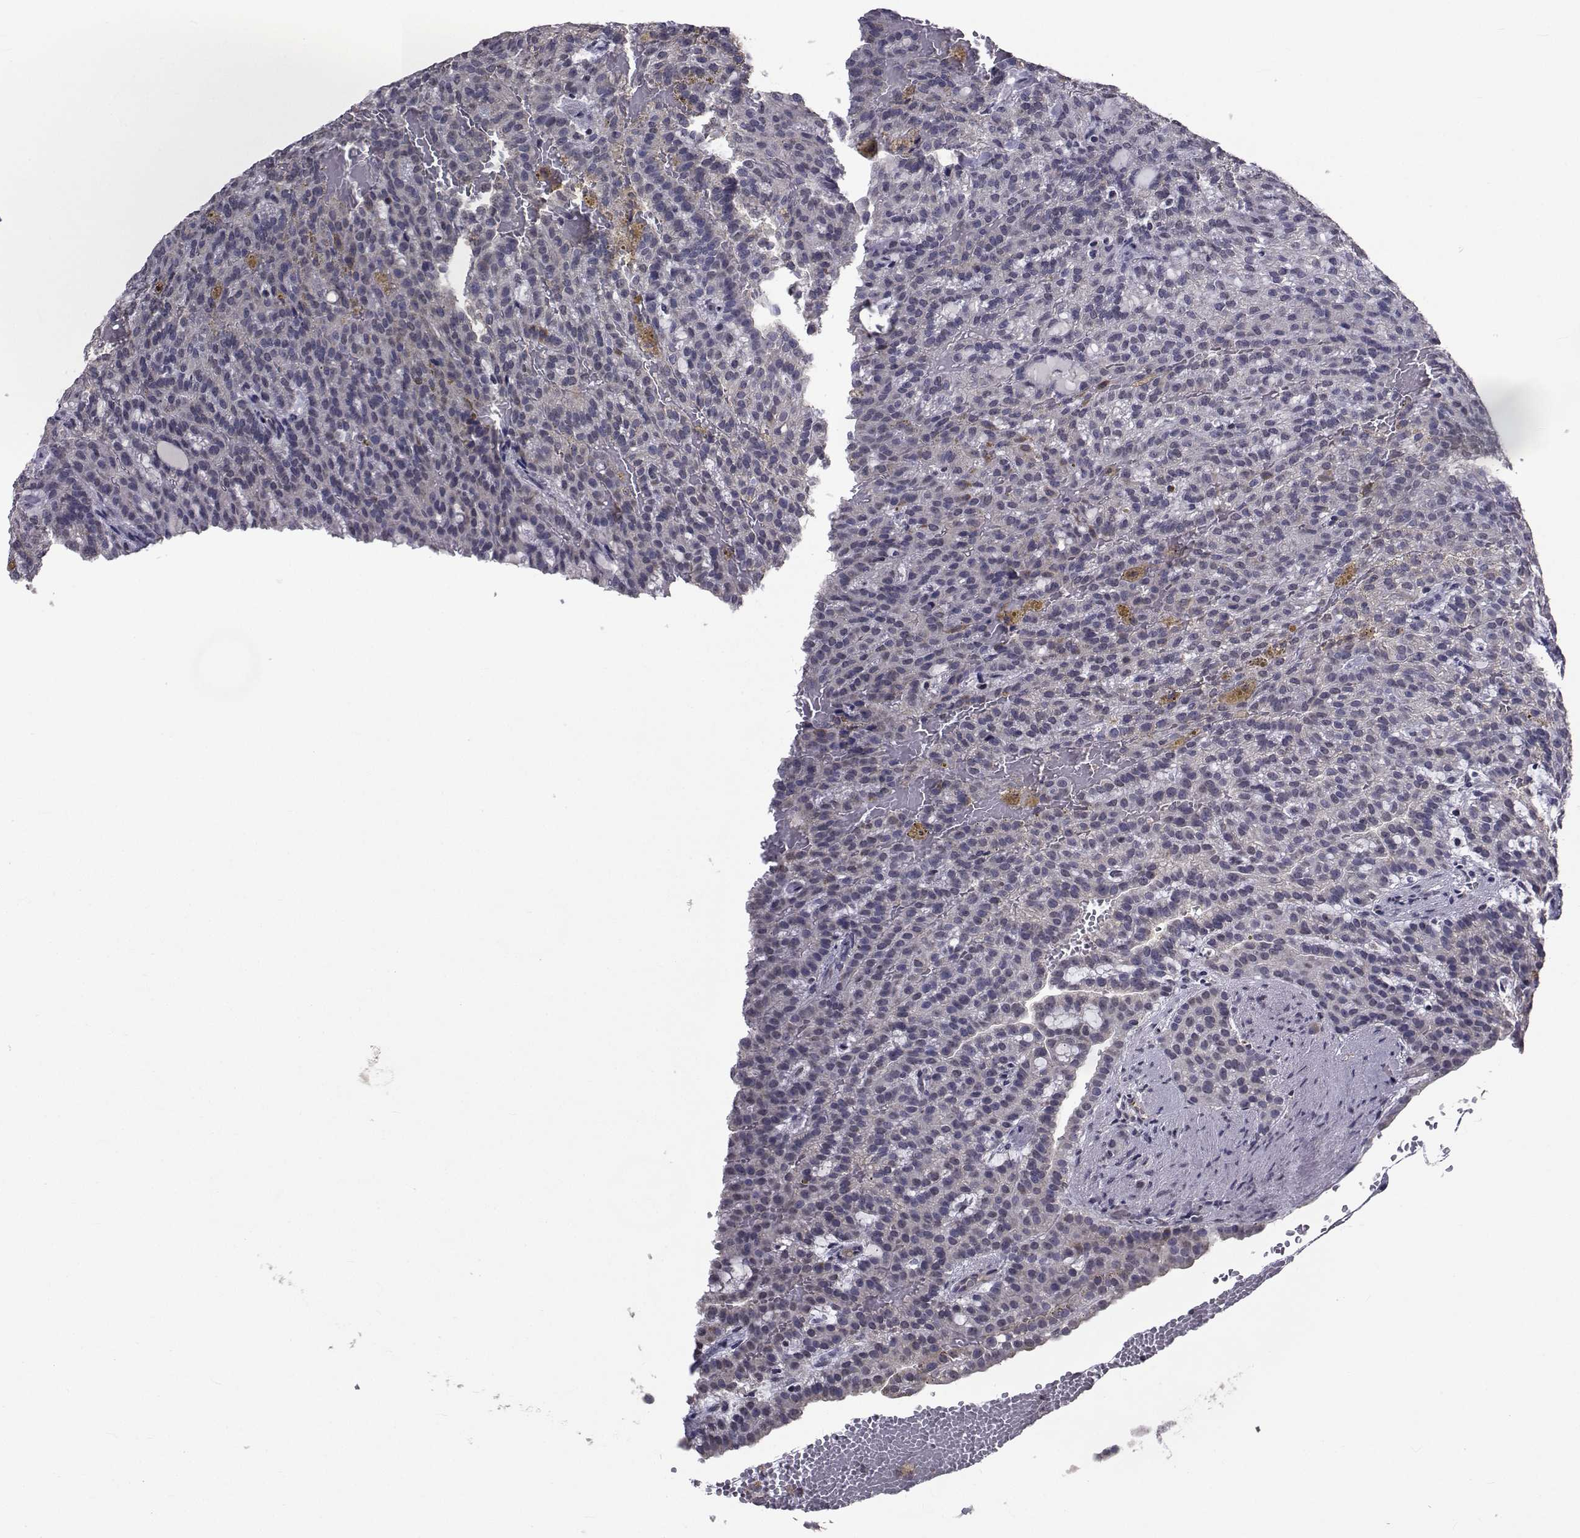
{"staining": {"intensity": "negative", "quantity": "none", "location": "none"}, "tissue": "renal cancer", "cell_type": "Tumor cells", "image_type": "cancer", "snomed": [{"axis": "morphology", "description": "Adenocarcinoma, NOS"}, {"axis": "topography", "description": "Kidney"}], "caption": "Tumor cells show no significant staining in renal adenocarcinoma. The staining was performed using DAB to visualize the protein expression in brown, while the nuclei were stained in blue with hematoxylin (Magnification: 20x).", "gene": "CYP2S1", "patient": {"sex": "male", "age": 63}}